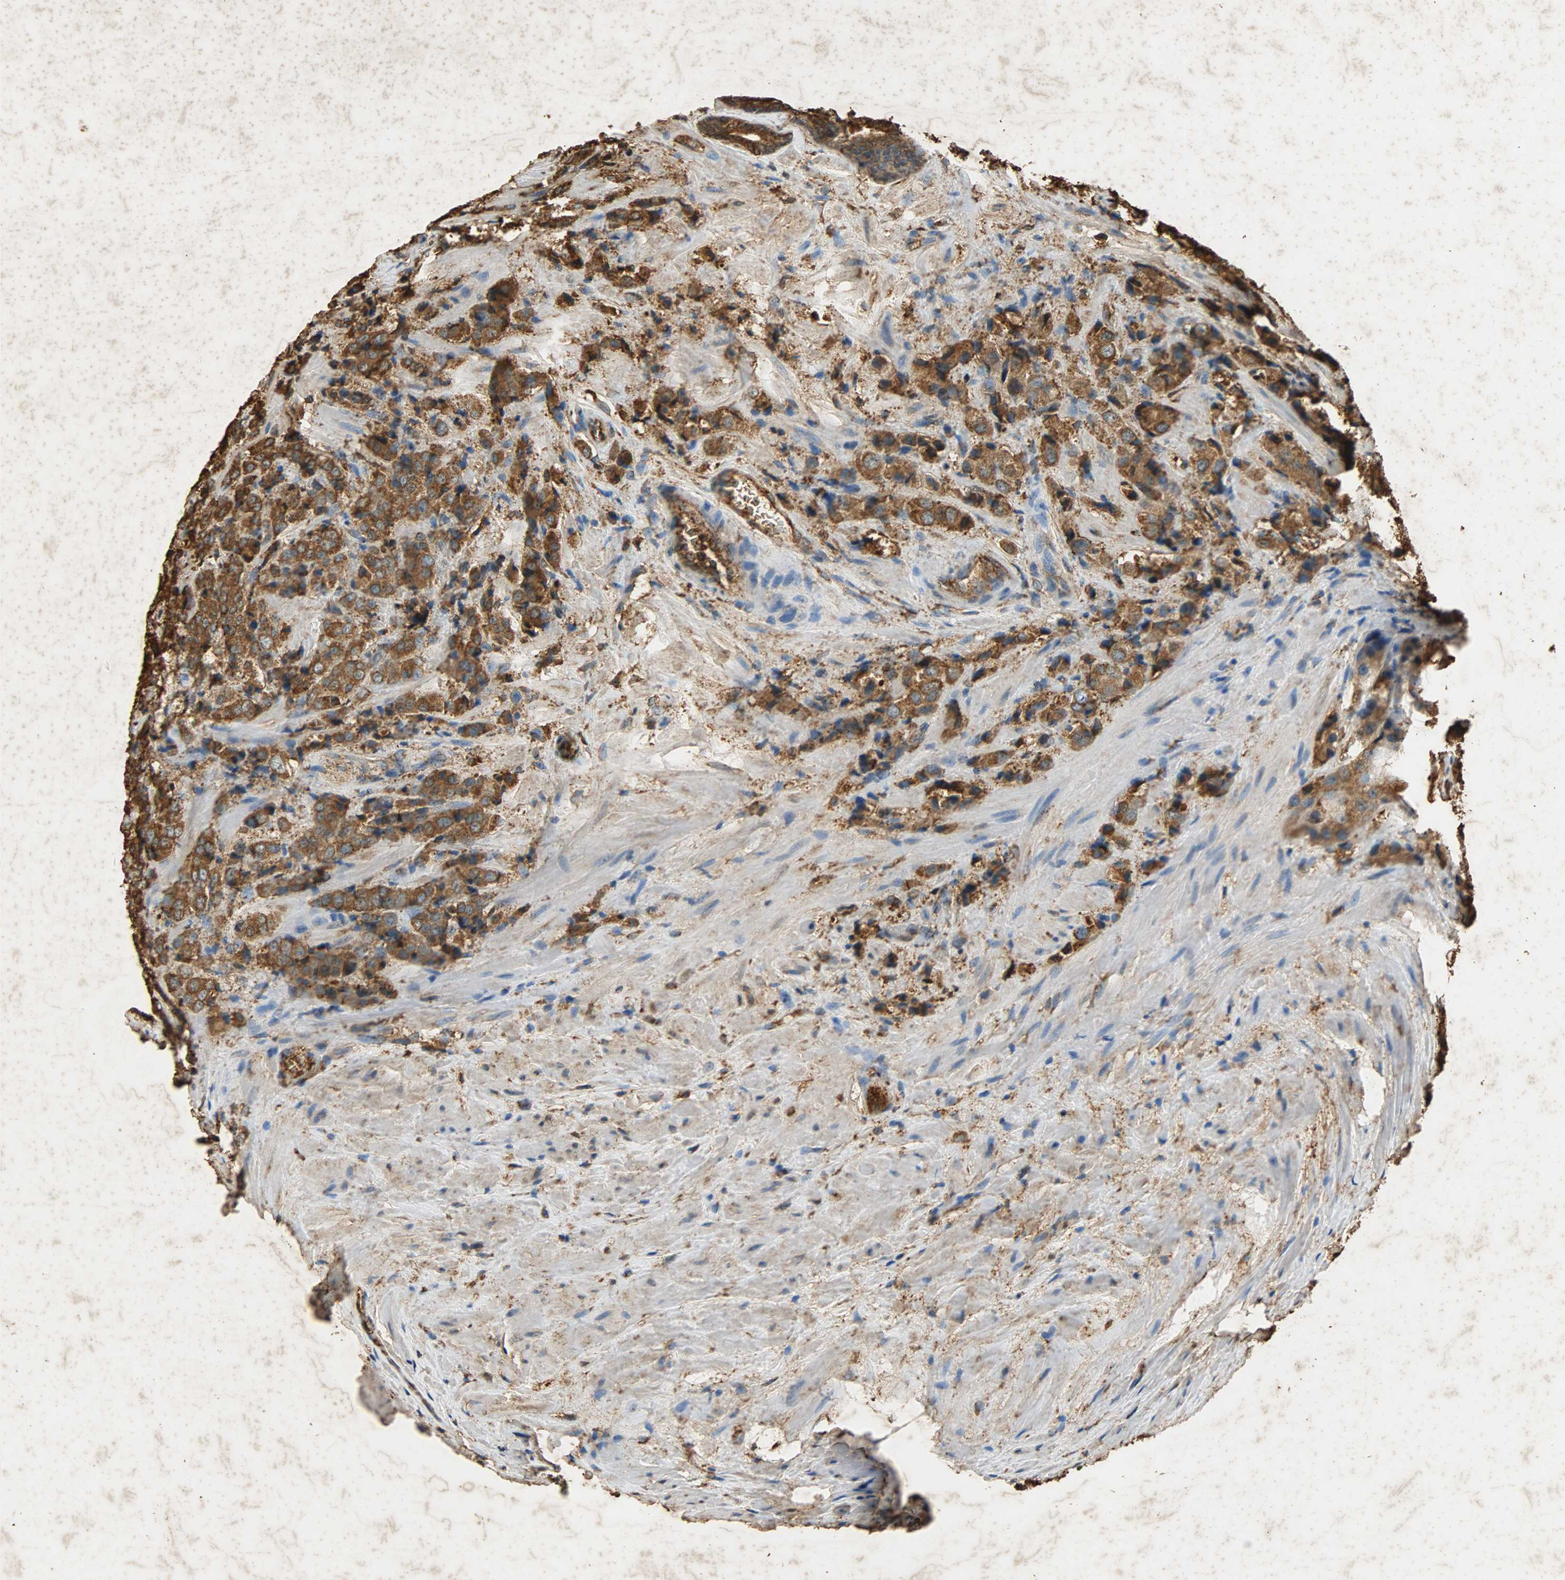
{"staining": {"intensity": "moderate", "quantity": ">75%", "location": "cytoplasmic/membranous"}, "tissue": "prostate cancer", "cell_type": "Tumor cells", "image_type": "cancer", "snomed": [{"axis": "morphology", "description": "Adenocarcinoma, High grade"}, {"axis": "topography", "description": "Prostate"}], "caption": "High-magnification brightfield microscopy of prostate cancer (adenocarcinoma (high-grade)) stained with DAB (brown) and counterstained with hematoxylin (blue). tumor cells exhibit moderate cytoplasmic/membranous expression is identified in approximately>75% of cells. (DAB IHC with brightfield microscopy, high magnification).", "gene": "HSP90B1", "patient": {"sex": "male", "age": 70}}